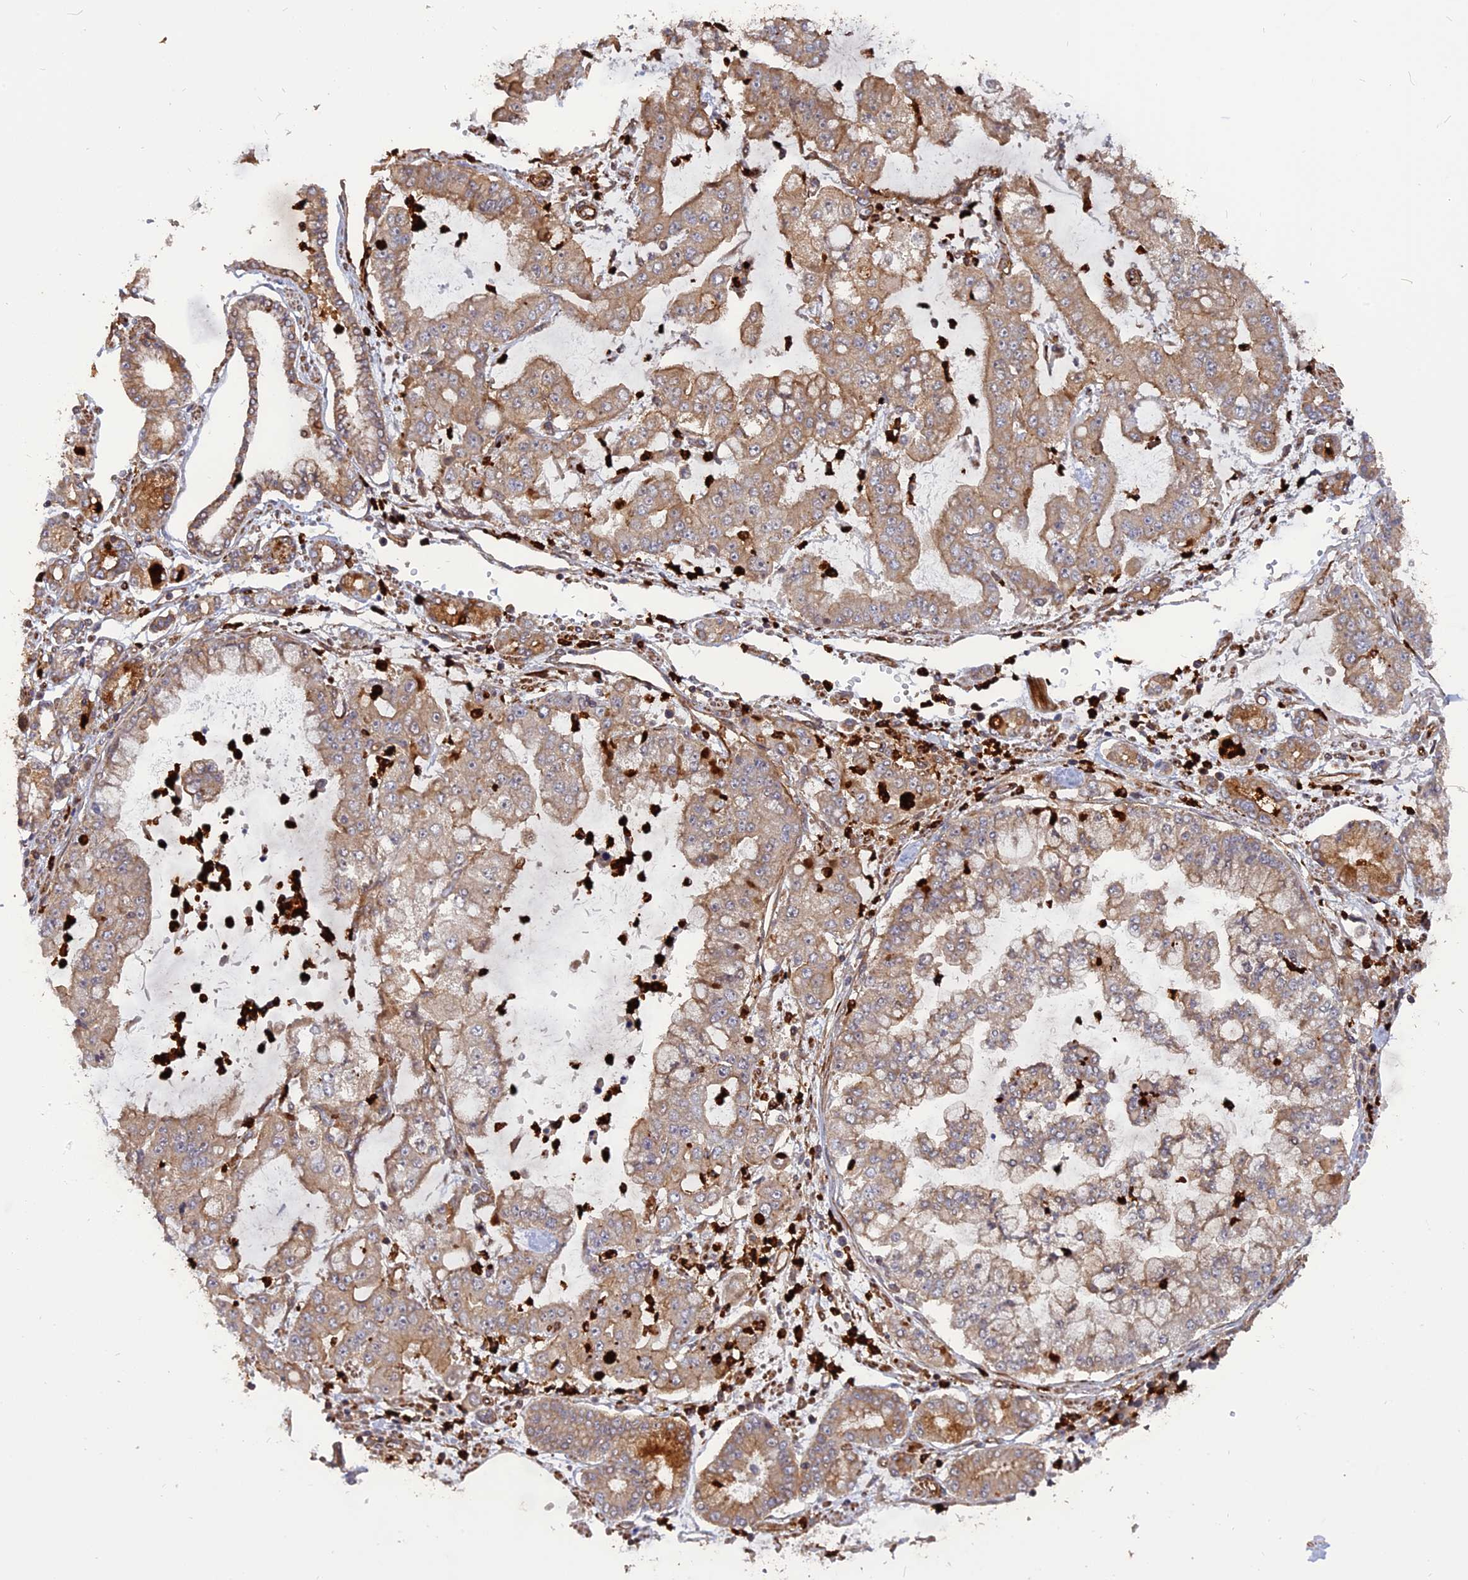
{"staining": {"intensity": "weak", "quantity": ">75%", "location": "cytoplasmic/membranous"}, "tissue": "stomach cancer", "cell_type": "Tumor cells", "image_type": "cancer", "snomed": [{"axis": "morphology", "description": "Adenocarcinoma, NOS"}, {"axis": "topography", "description": "Stomach"}], "caption": "A brown stain highlights weak cytoplasmic/membranous expression of a protein in stomach cancer tumor cells. (Stains: DAB in brown, nuclei in blue, Microscopy: brightfield microscopy at high magnification).", "gene": "PHLDB3", "patient": {"sex": "male", "age": 76}}